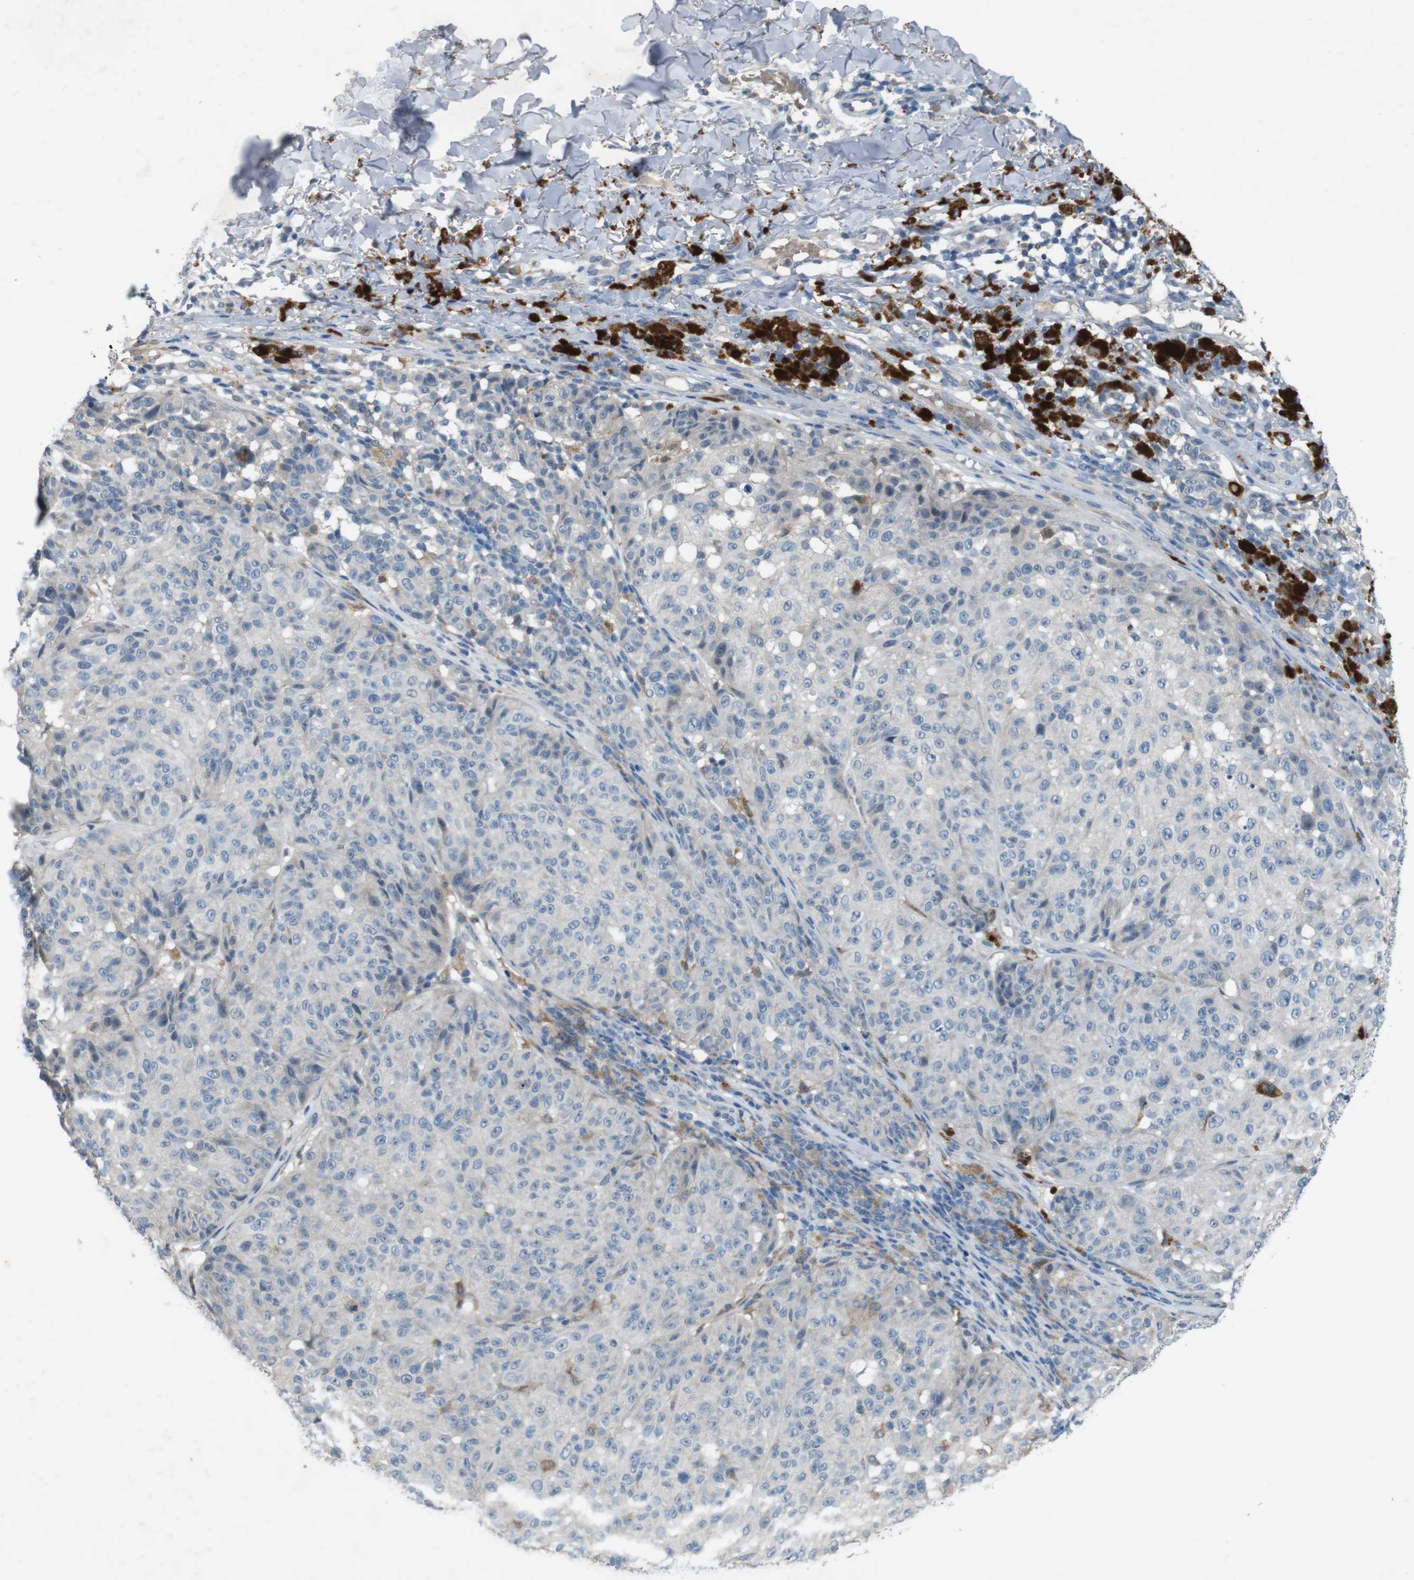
{"staining": {"intensity": "negative", "quantity": "none", "location": "none"}, "tissue": "melanoma", "cell_type": "Tumor cells", "image_type": "cancer", "snomed": [{"axis": "morphology", "description": "Malignant melanoma, NOS"}, {"axis": "topography", "description": "Skin"}], "caption": "DAB (3,3'-diaminobenzidine) immunohistochemical staining of human melanoma demonstrates no significant positivity in tumor cells.", "gene": "MOGAT3", "patient": {"sex": "female", "age": 46}}